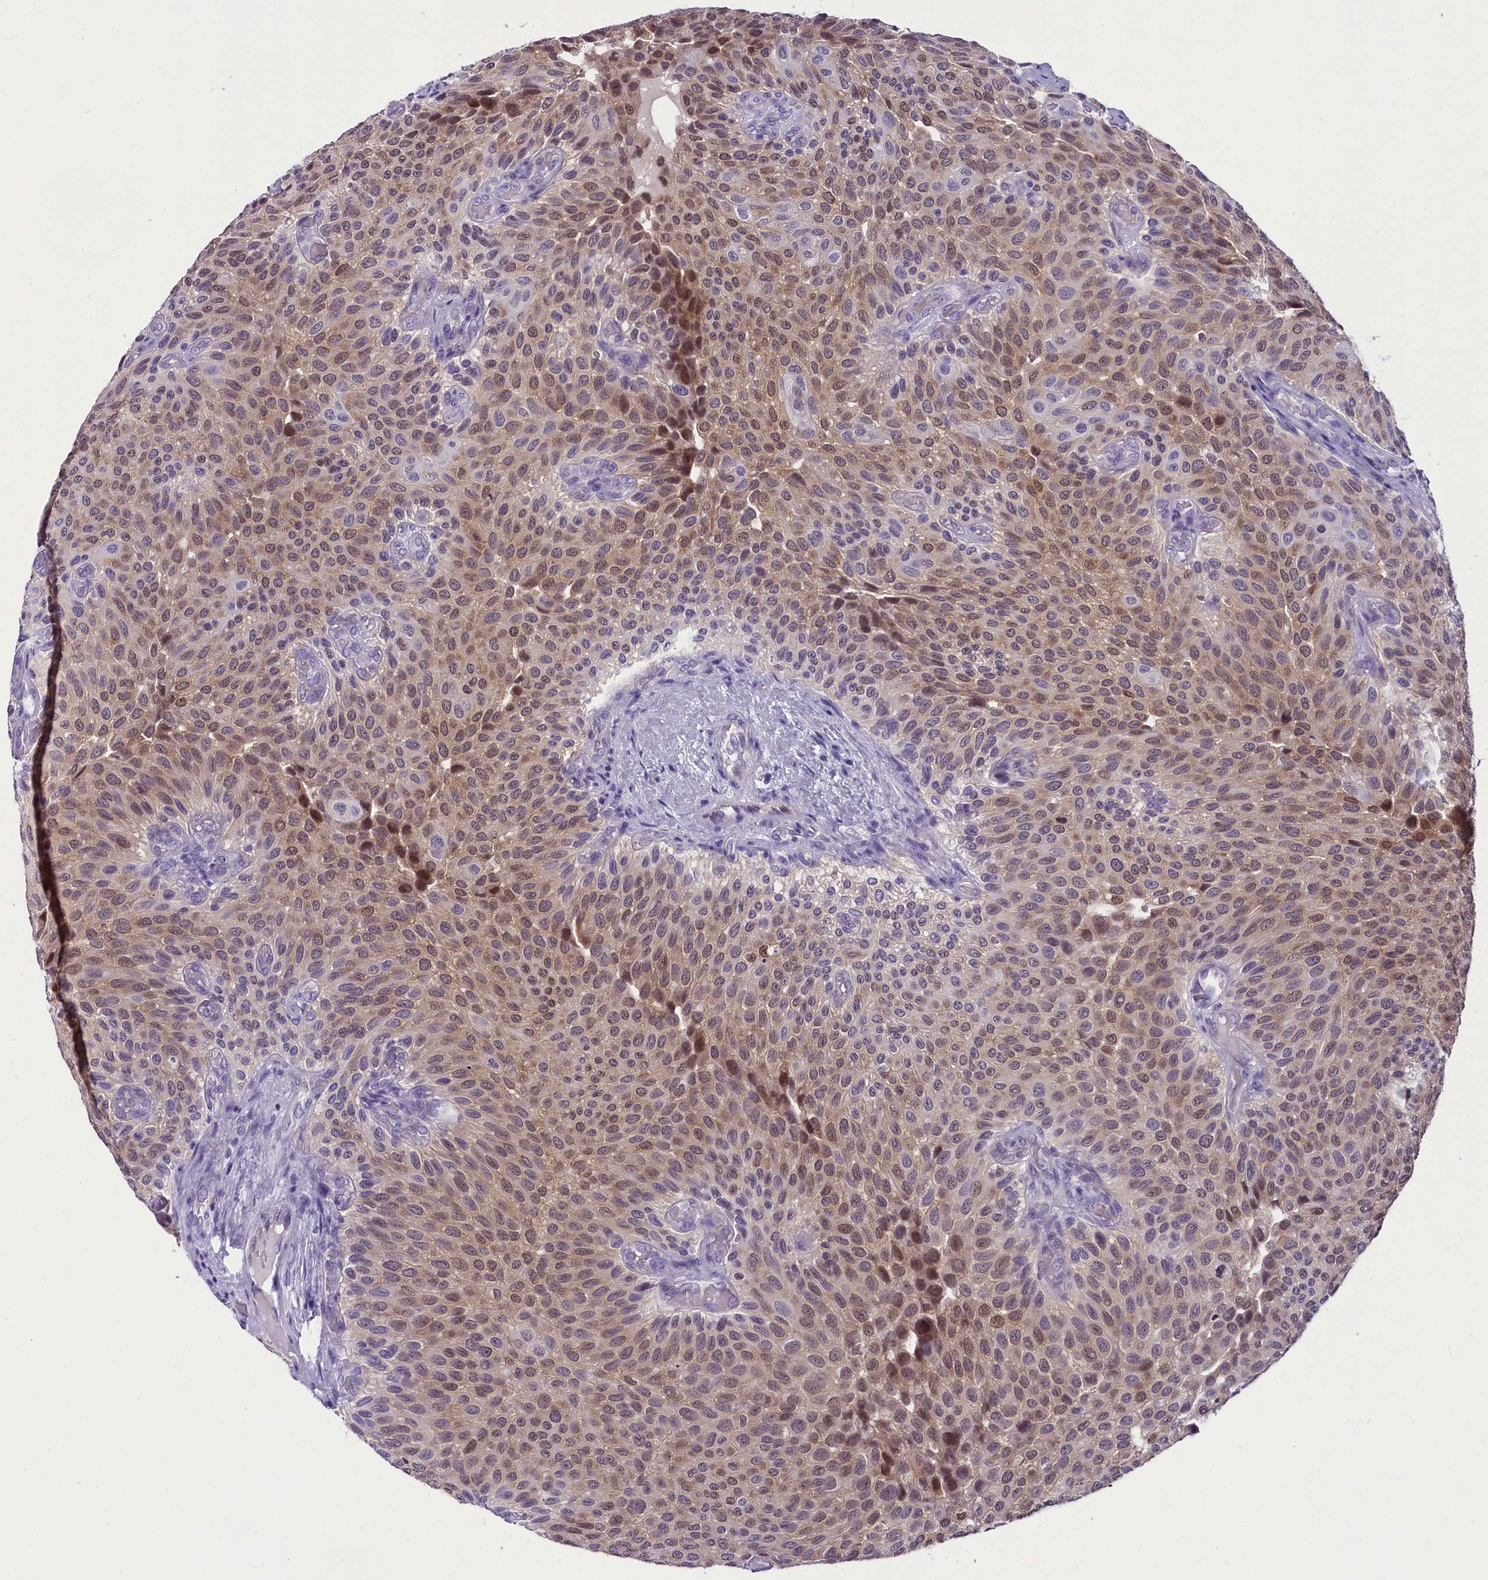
{"staining": {"intensity": "weak", "quantity": "25%-75%", "location": "nuclear"}, "tissue": "urothelial cancer", "cell_type": "Tumor cells", "image_type": "cancer", "snomed": [{"axis": "morphology", "description": "Urothelial carcinoma, Low grade"}, {"axis": "topography", "description": "Urinary bladder"}], "caption": "IHC staining of low-grade urothelial carcinoma, which shows low levels of weak nuclear staining in approximately 25%-75% of tumor cells indicating weak nuclear protein positivity. The staining was performed using DAB (brown) for protein detection and nuclei were counterstained in hematoxylin (blue).", "gene": "PRR15", "patient": {"sex": "male", "age": 89}}